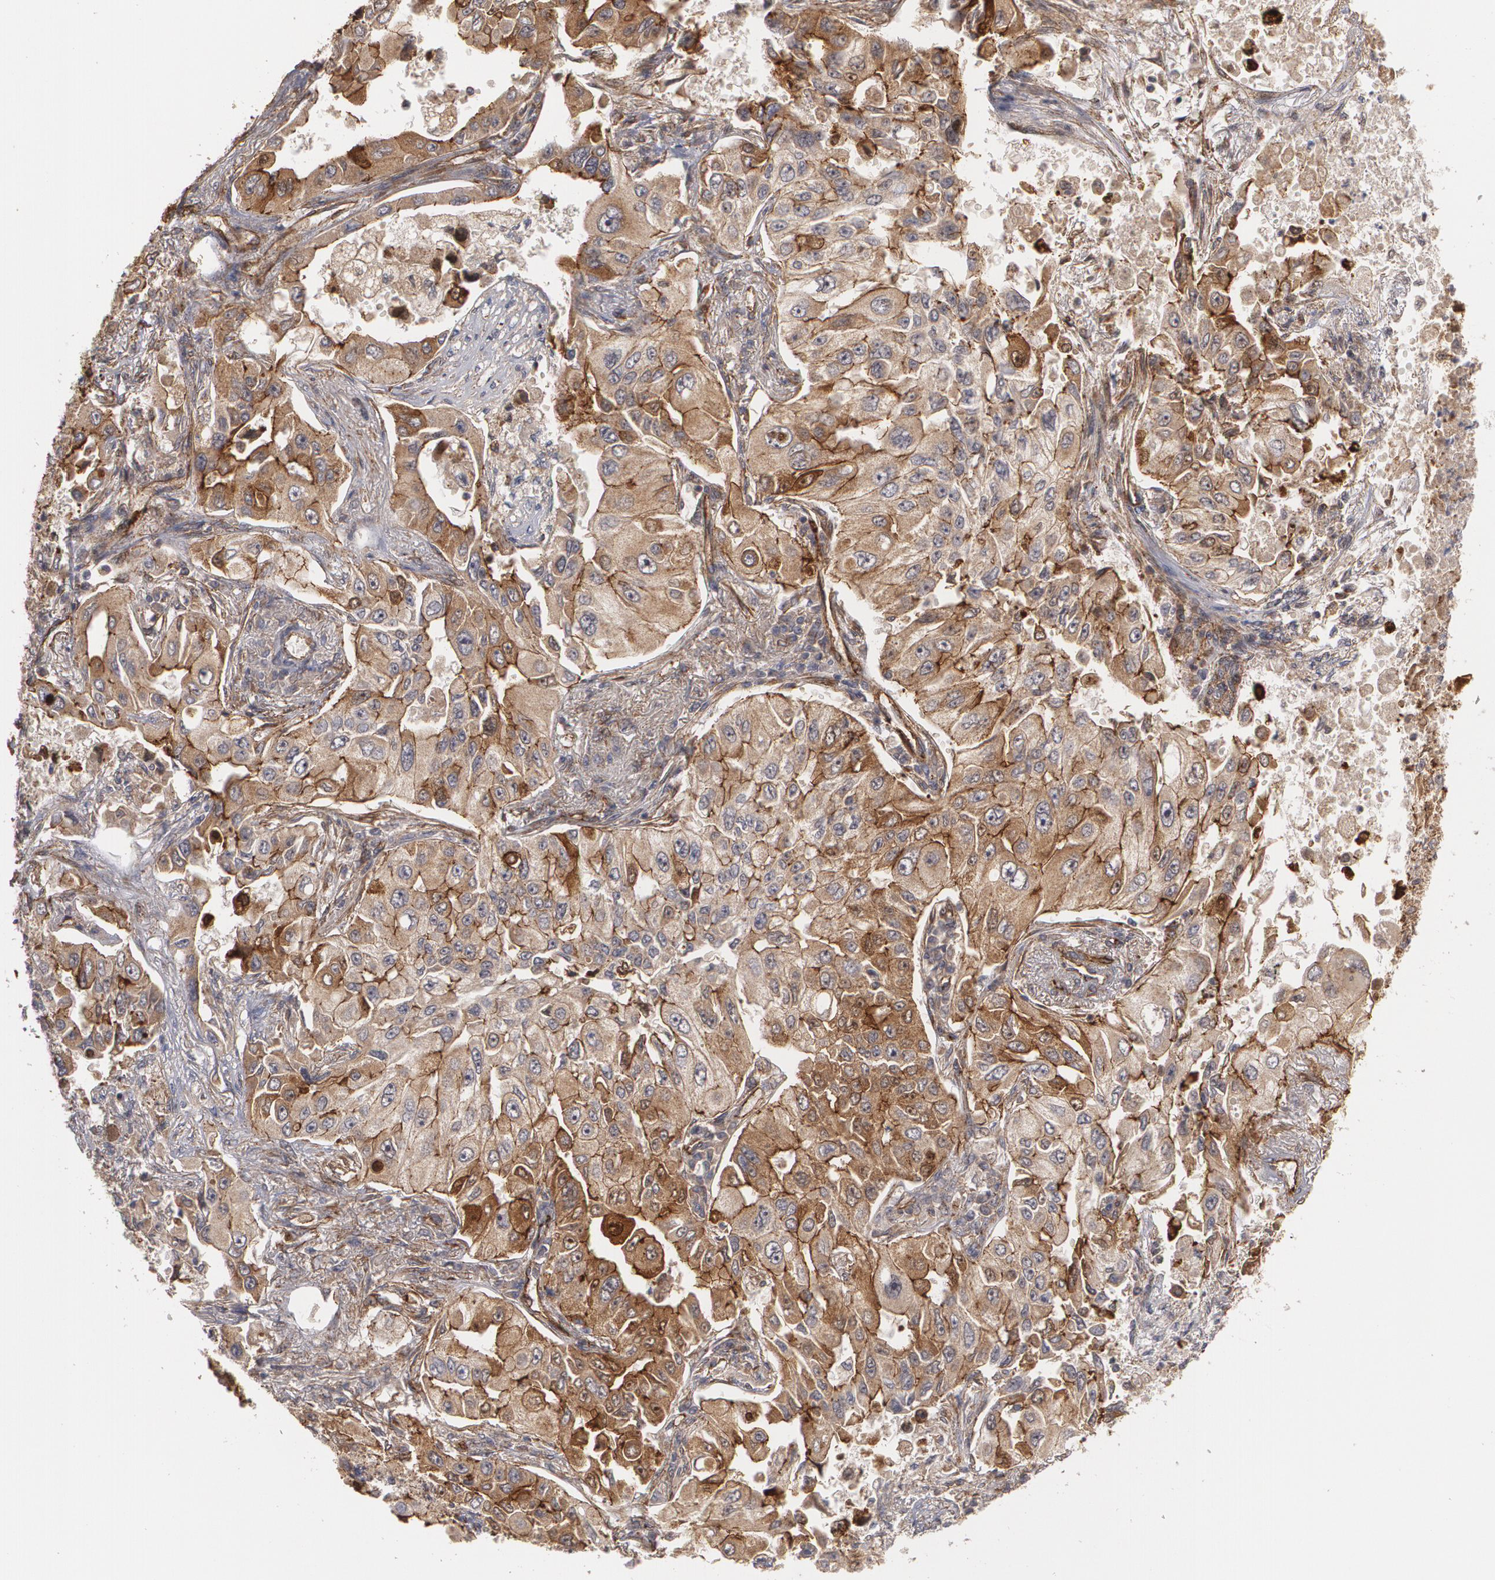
{"staining": {"intensity": "moderate", "quantity": ">75%", "location": "cytoplasmic/membranous"}, "tissue": "lung cancer", "cell_type": "Tumor cells", "image_type": "cancer", "snomed": [{"axis": "morphology", "description": "Adenocarcinoma, NOS"}, {"axis": "topography", "description": "Lung"}], "caption": "Immunohistochemistry histopathology image of human adenocarcinoma (lung) stained for a protein (brown), which displays medium levels of moderate cytoplasmic/membranous positivity in about >75% of tumor cells.", "gene": "TJP1", "patient": {"sex": "male", "age": 84}}